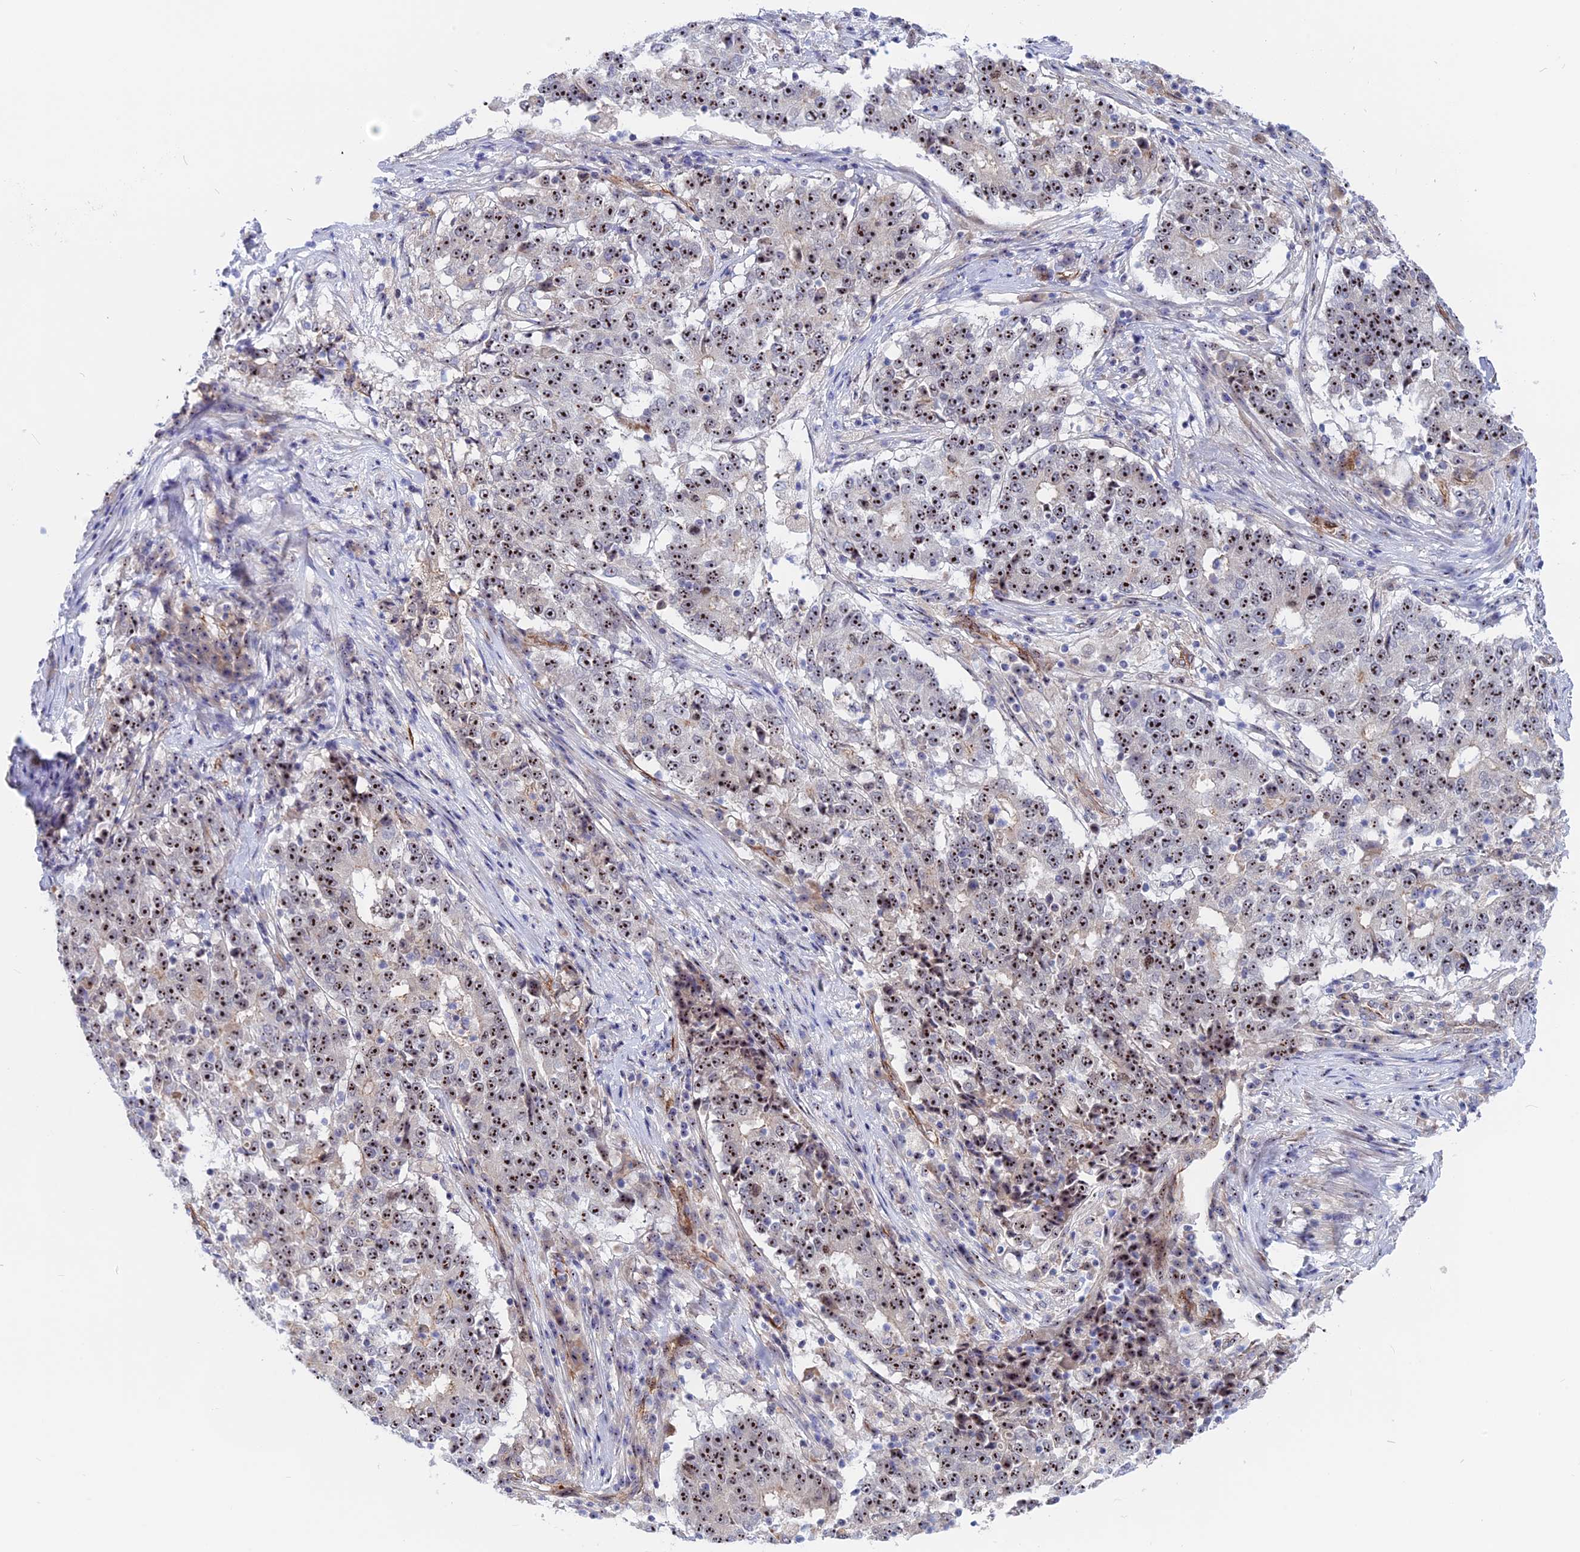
{"staining": {"intensity": "strong", "quantity": ">75%", "location": "nuclear"}, "tissue": "stomach cancer", "cell_type": "Tumor cells", "image_type": "cancer", "snomed": [{"axis": "morphology", "description": "Adenocarcinoma, NOS"}, {"axis": "topography", "description": "Stomach"}], "caption": "This image reveals stomach cancer (adenocarcinoma) stained with immunohistochemistry (IHC) to label a protein in brown. The nuclear of tumor cells show strong positivity for the protein. Nuclei are counter-stained blue.", "gene": "DBNDD1", "patient": {"sex": "male", "age": 59}}